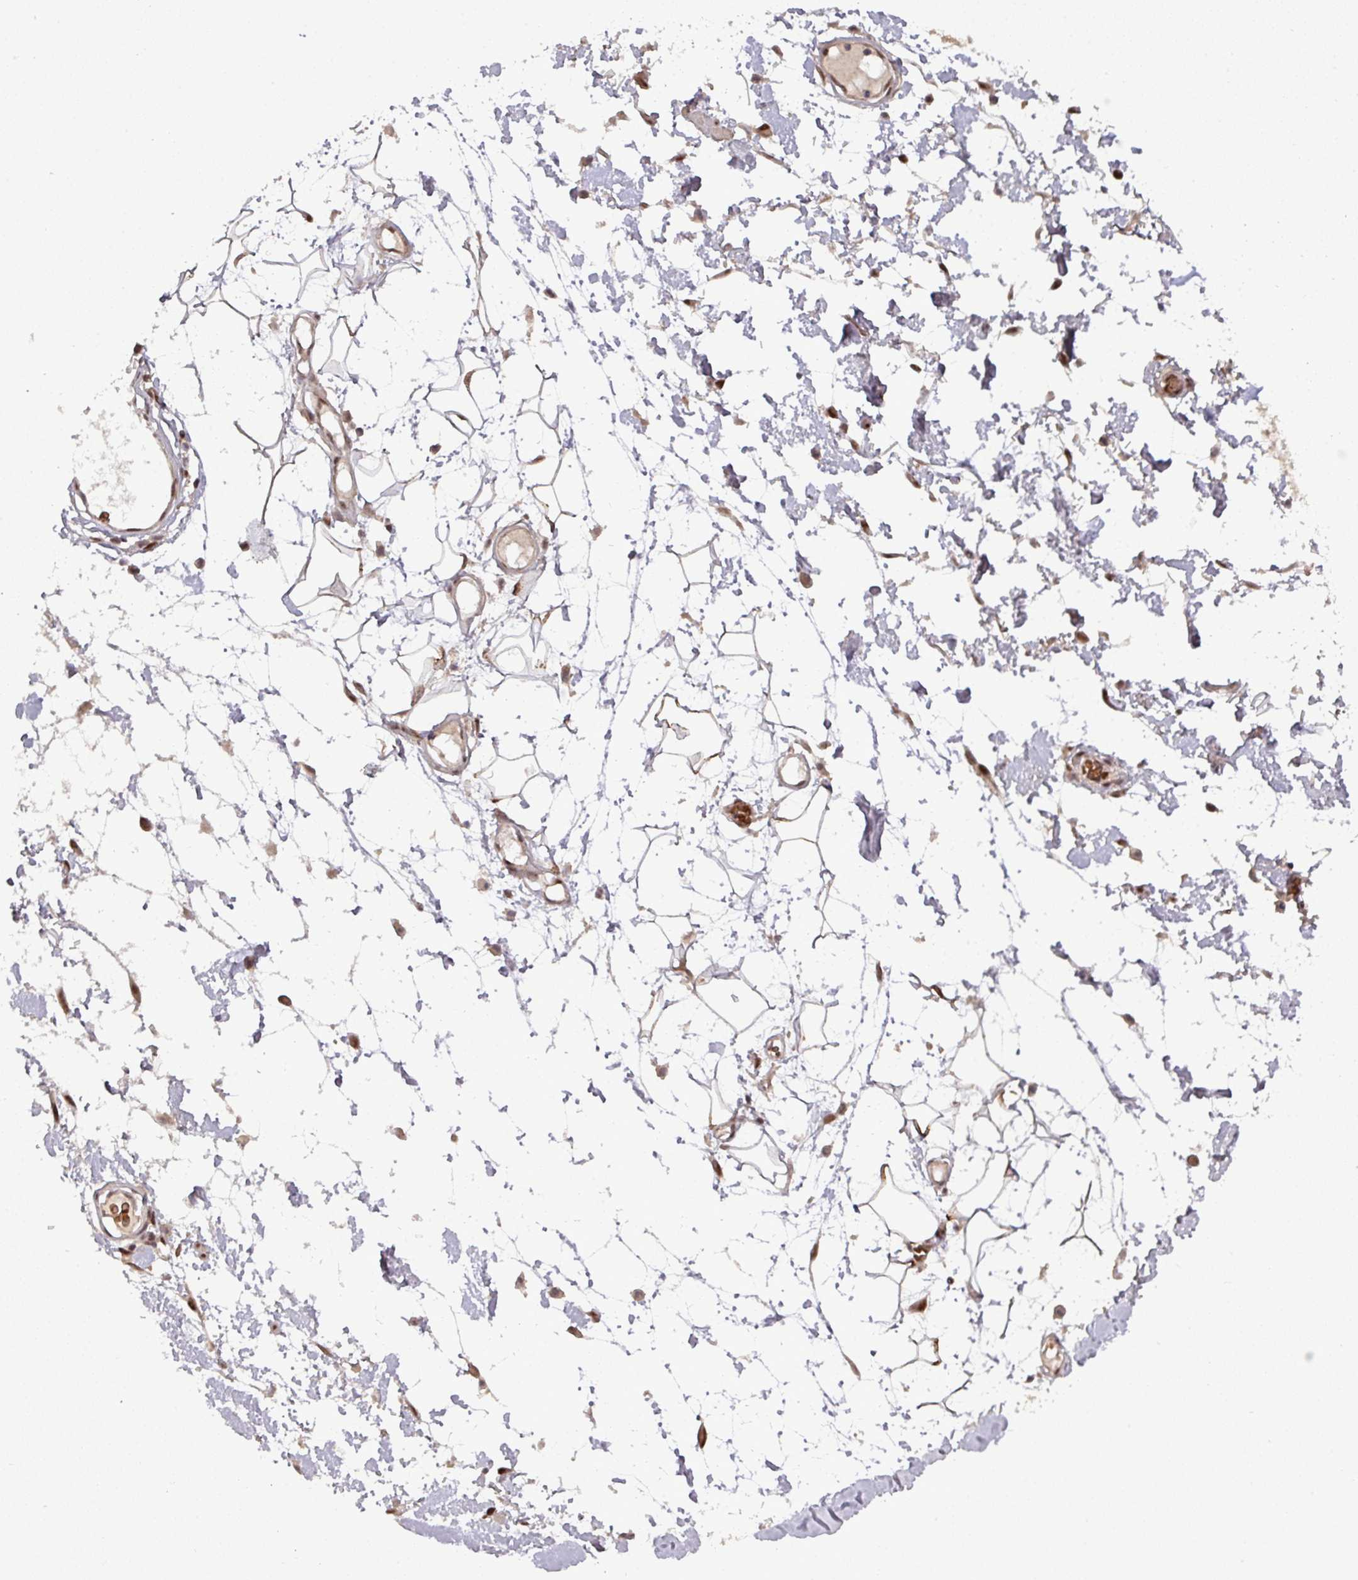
{"staining": {"intensity": "weak", "quantity": "25%-75%", "location": "cytoplasmic/membranous,nuclear"}, "tissue": "adipose tissue", "cell_type": "Adipocytes", "image_type": "normal", "snomed": [{"axis": "morphology", "description": "Normal tissue, NOS"}, {"axis": "topography", "description": "Vulva"}, {"axis": "topography", "description": "Peripheral nerve tissue"}], "caption": "The photomicrograph displays staining of unremarkable adipose tissue, revealing weak cytoplasmic/membranous,nuclear protein positivity (brown color) within adipocytes.", "gene": "CIC", "patient": {"sex": "female", "age": 68}}